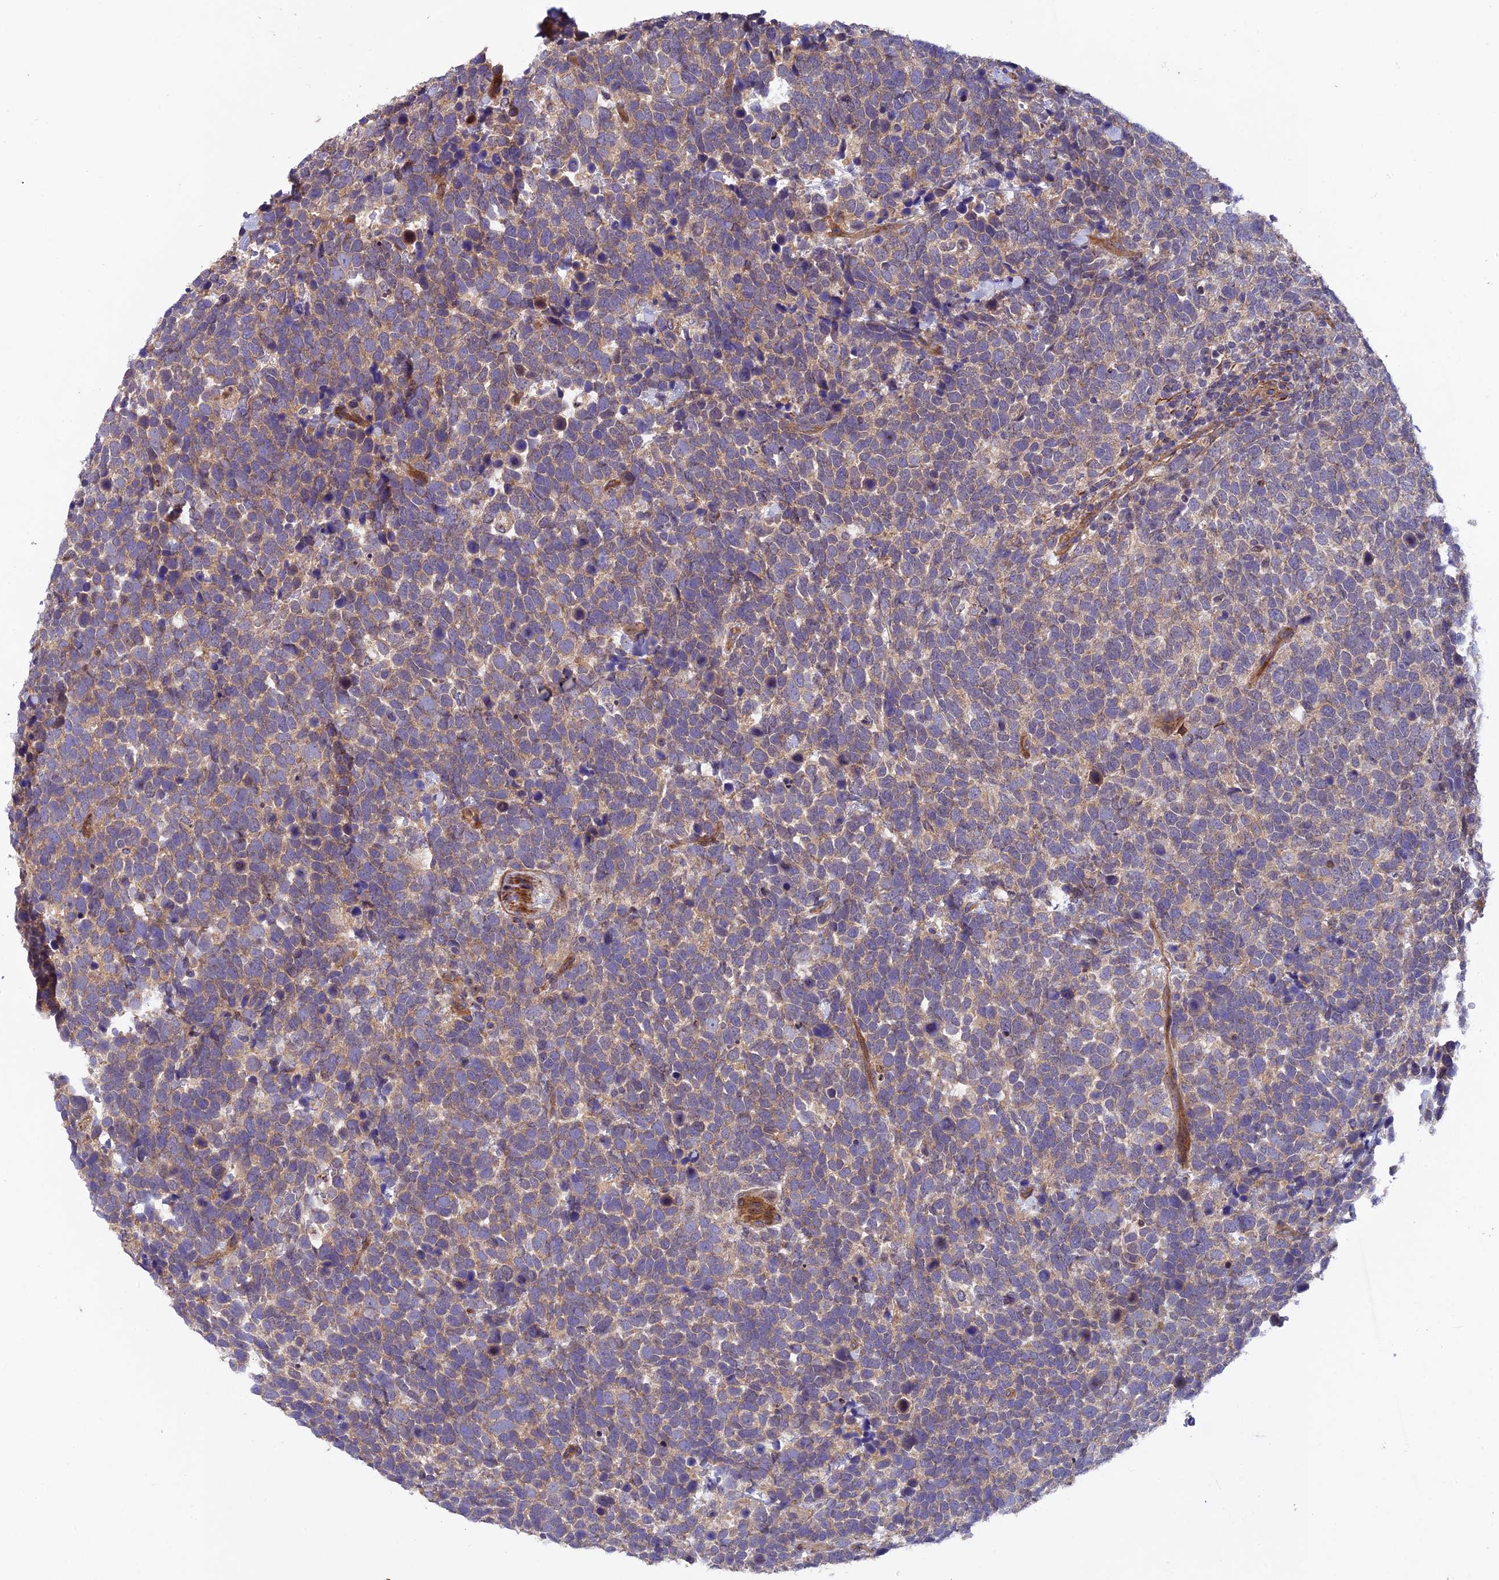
{"staining": {"intensity": "moderate", "quantity": ">75%", "location": "cytoplasmic/membranous"}, "tissue": "urothelial cancer", "cell_type": "Tumor cells", "image_type": "cancer", "snomed": [{"axis": "morphology", "description": "Urothelial carcinoma, High grade"}, {"axis": "topography", "description": "Urinary bladder"}], "caption": "This photomicrograph demonstrates immunohistochemistry staining of urothelial carcinoma (high-grade), with medium moderate cytoplasmic/membranous positivity in approximately >75% of tumor cells.", "gene": "ADAMTS15", "patient": {"sex": "female", "age": 82}}